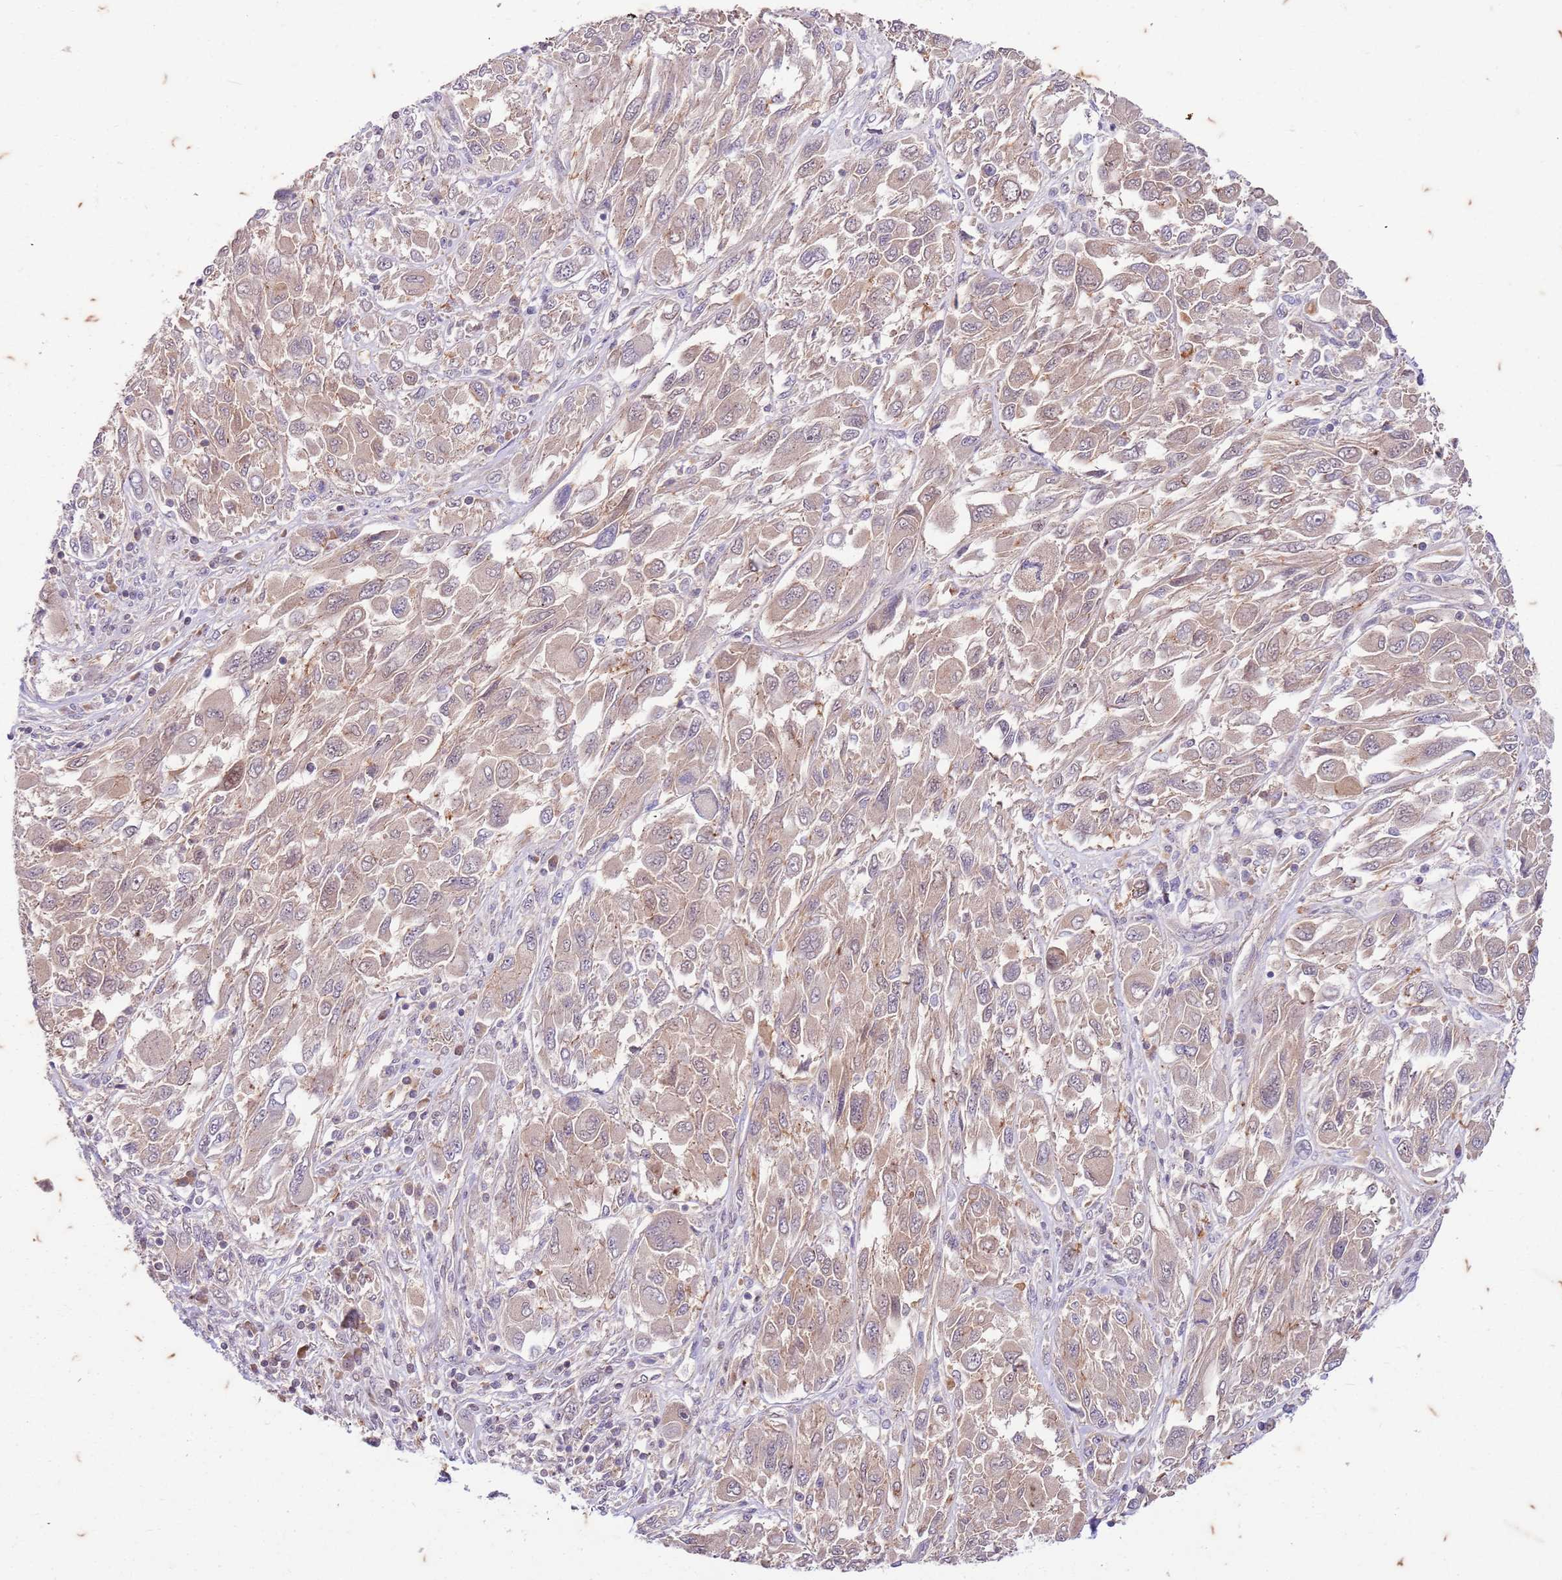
{"staining": {"intensity": "weak", "quantity": "<25%", "location": "nuclear"}, "tissue": "melanoma", "cell_type": "Tumor cells", "image_type": "cancer", "snomed": [{"axis": "morphology", "description": "Malignant melanoma, NOS"}, {"axis": "topography", "description": "Skin"}], "caption": "High magnification brightfield microscopy of malignant melanoma stained with DAB (brown) and counterstained with hematoxylin (blue): tumor cells show no significant staining. Brightfield microscopy of IHC stained with DAB (3,3'-diaminobenzidine) (brown) and hematoxylin (blue), captured at high magnification.", "gene": "RAPGEF3", "patient": {"sex": "female", "age": 91}}